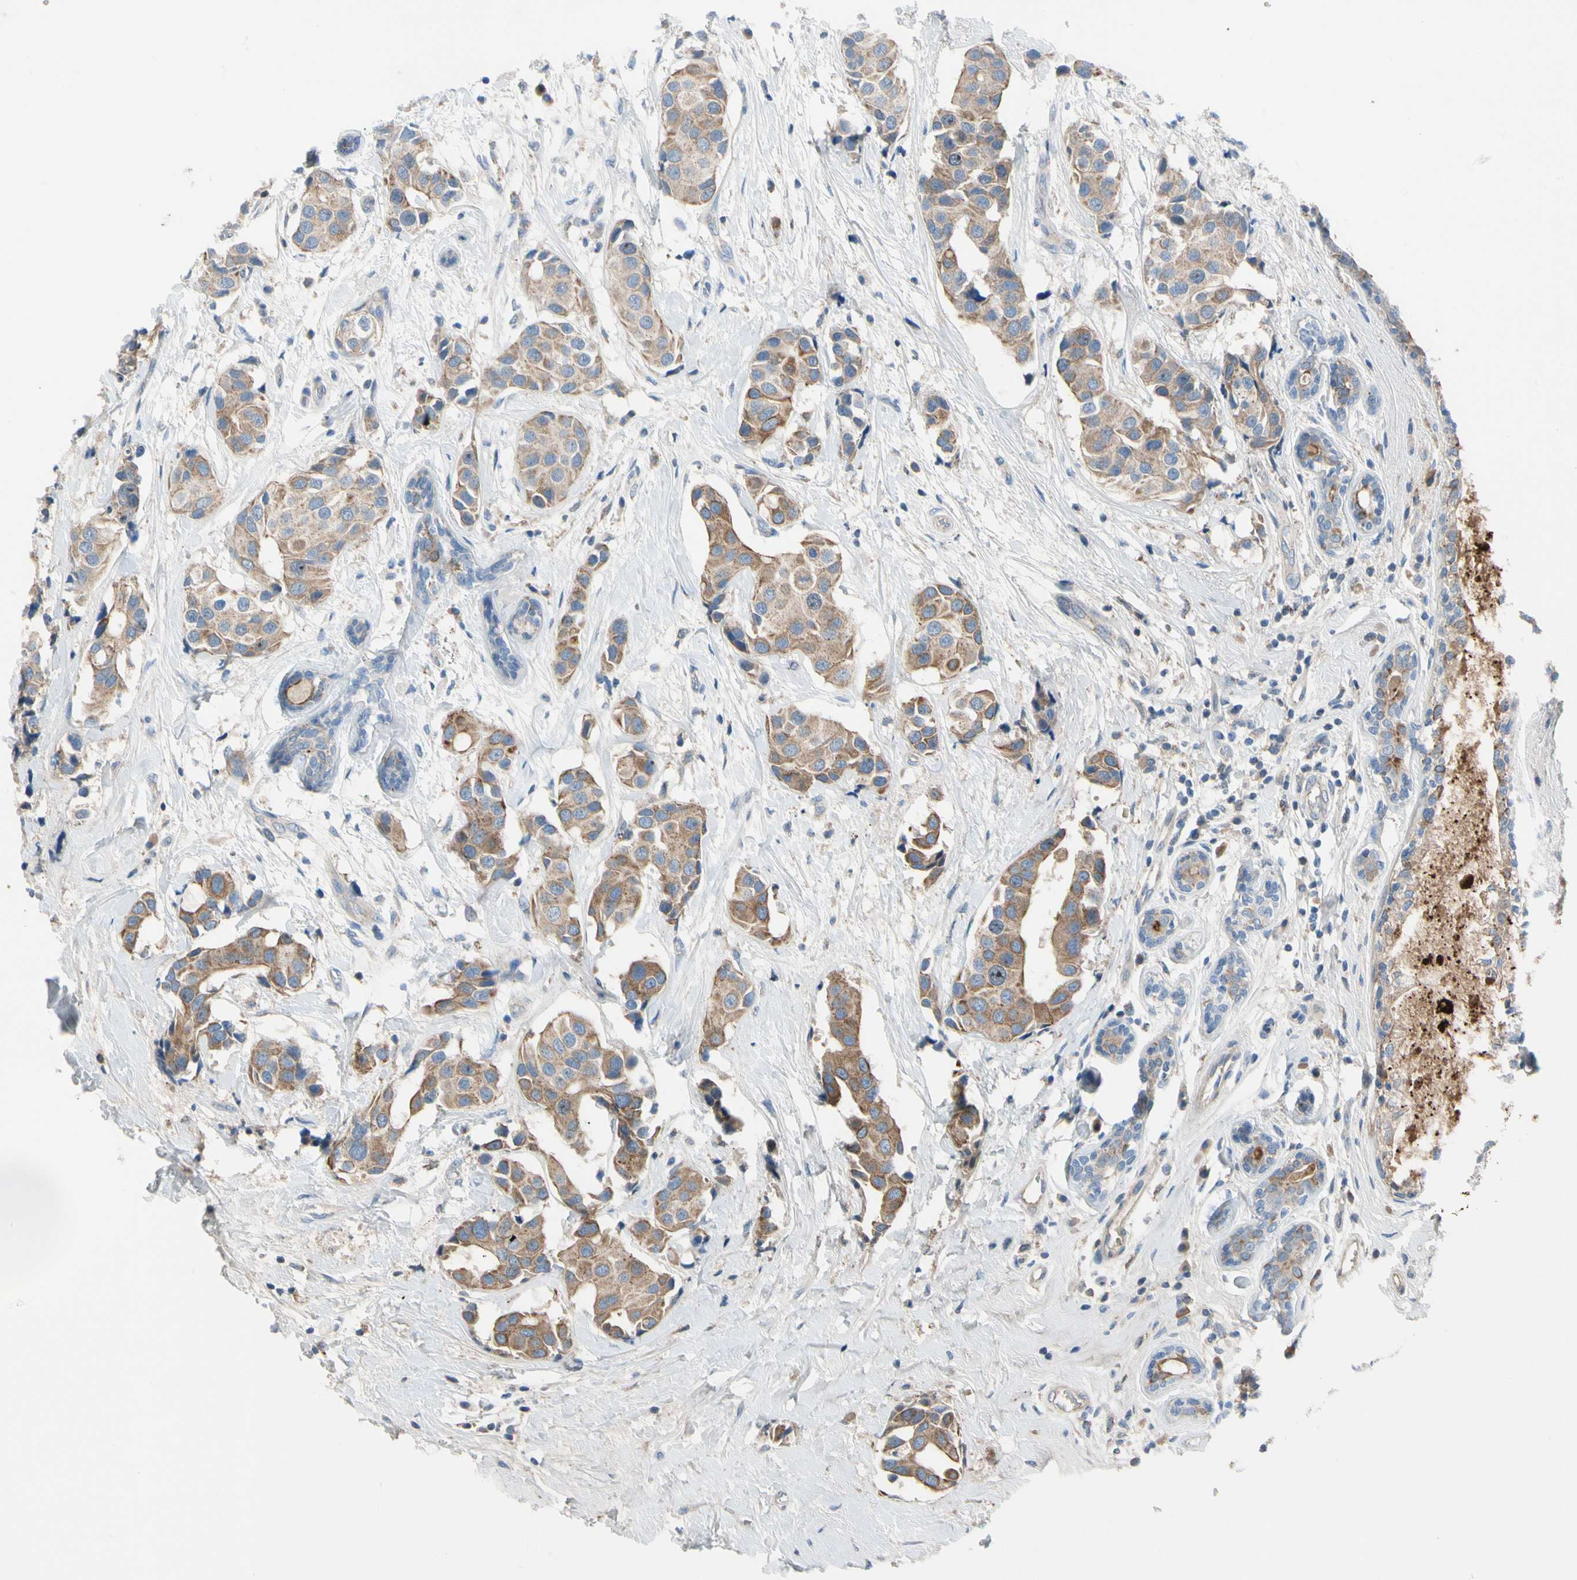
{"staining": {"intensity": "moderate", "quantity": ">75%", "location": "cytoplasmic/membranous"}, "tissue": "breast cancer", "cell_type": "Tumor cells", "image_type": "cancer", "snomed": [{"axis": "morphology", "description": "Normal tissue, NOS"}, {"axis": "morphology", "description": "Duct carcinoma"}, {"axis": "topography", "description": "Breast"}], "caption": "Brown immunohistochemical staining in human breast cancer displays moderate cytoplasmic/membranous positivity in approximately >75% of tumor cells.", "gene": "HJURP", "patient": {"sex": "female", "age": 39}}